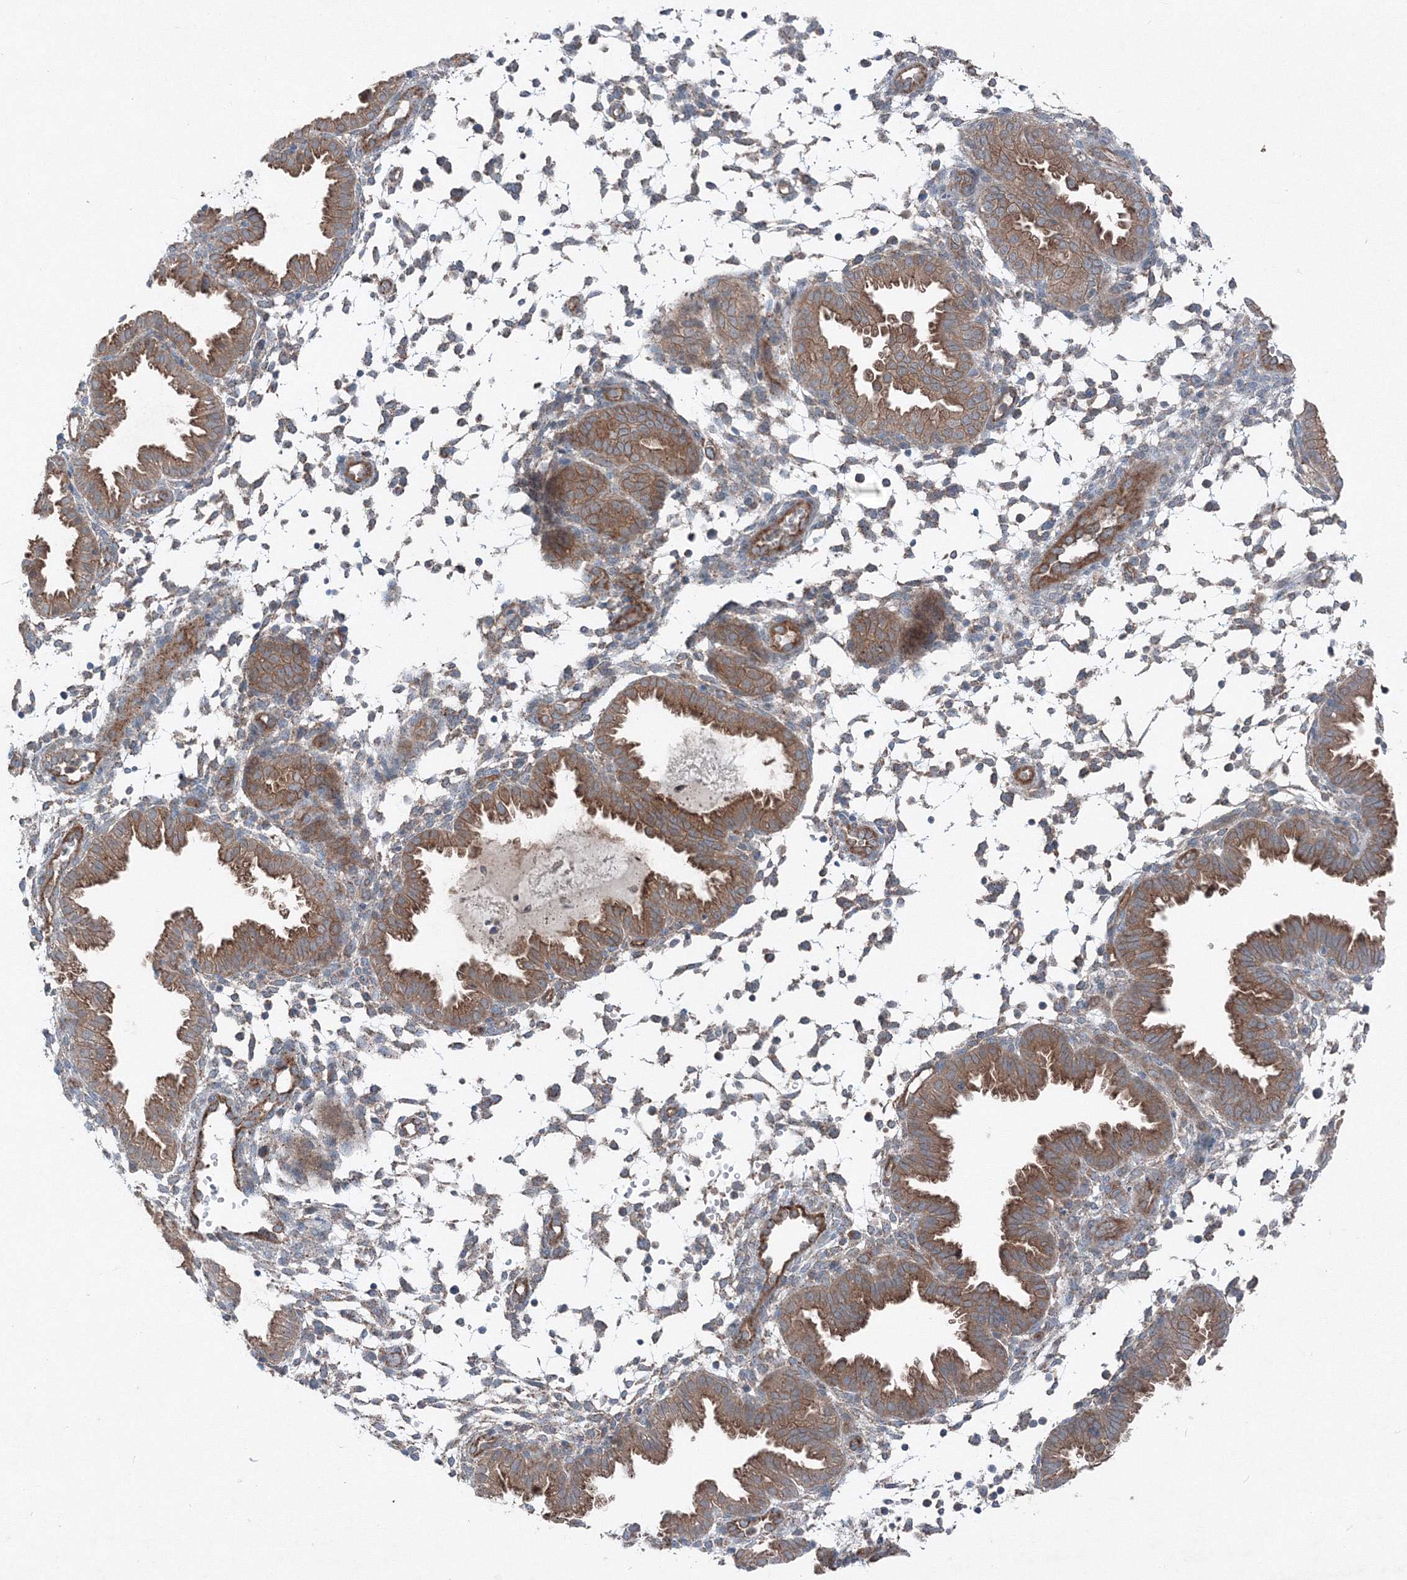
{"staining": {"intensity": "moderate", "quantity": "<25%", "location": "cytoplasmic/membranous"}, "tissue": "endometrium", "cell_type": "Cells in endometrial stroma", "image_type": "normal", "snomed": [{"axis": "morphology", "description": "Normal tissue, NOS"}, {"axis": "topography", "description": "Endometrium"}], "caption": "Endometrium stained with a brown dye shows moderate cytoplasmic/membranous positive positivity in about <25% of cells in endometrial stroma.", "gene": "TPRKB", "patient": {"sex": "female", "age": 33}}